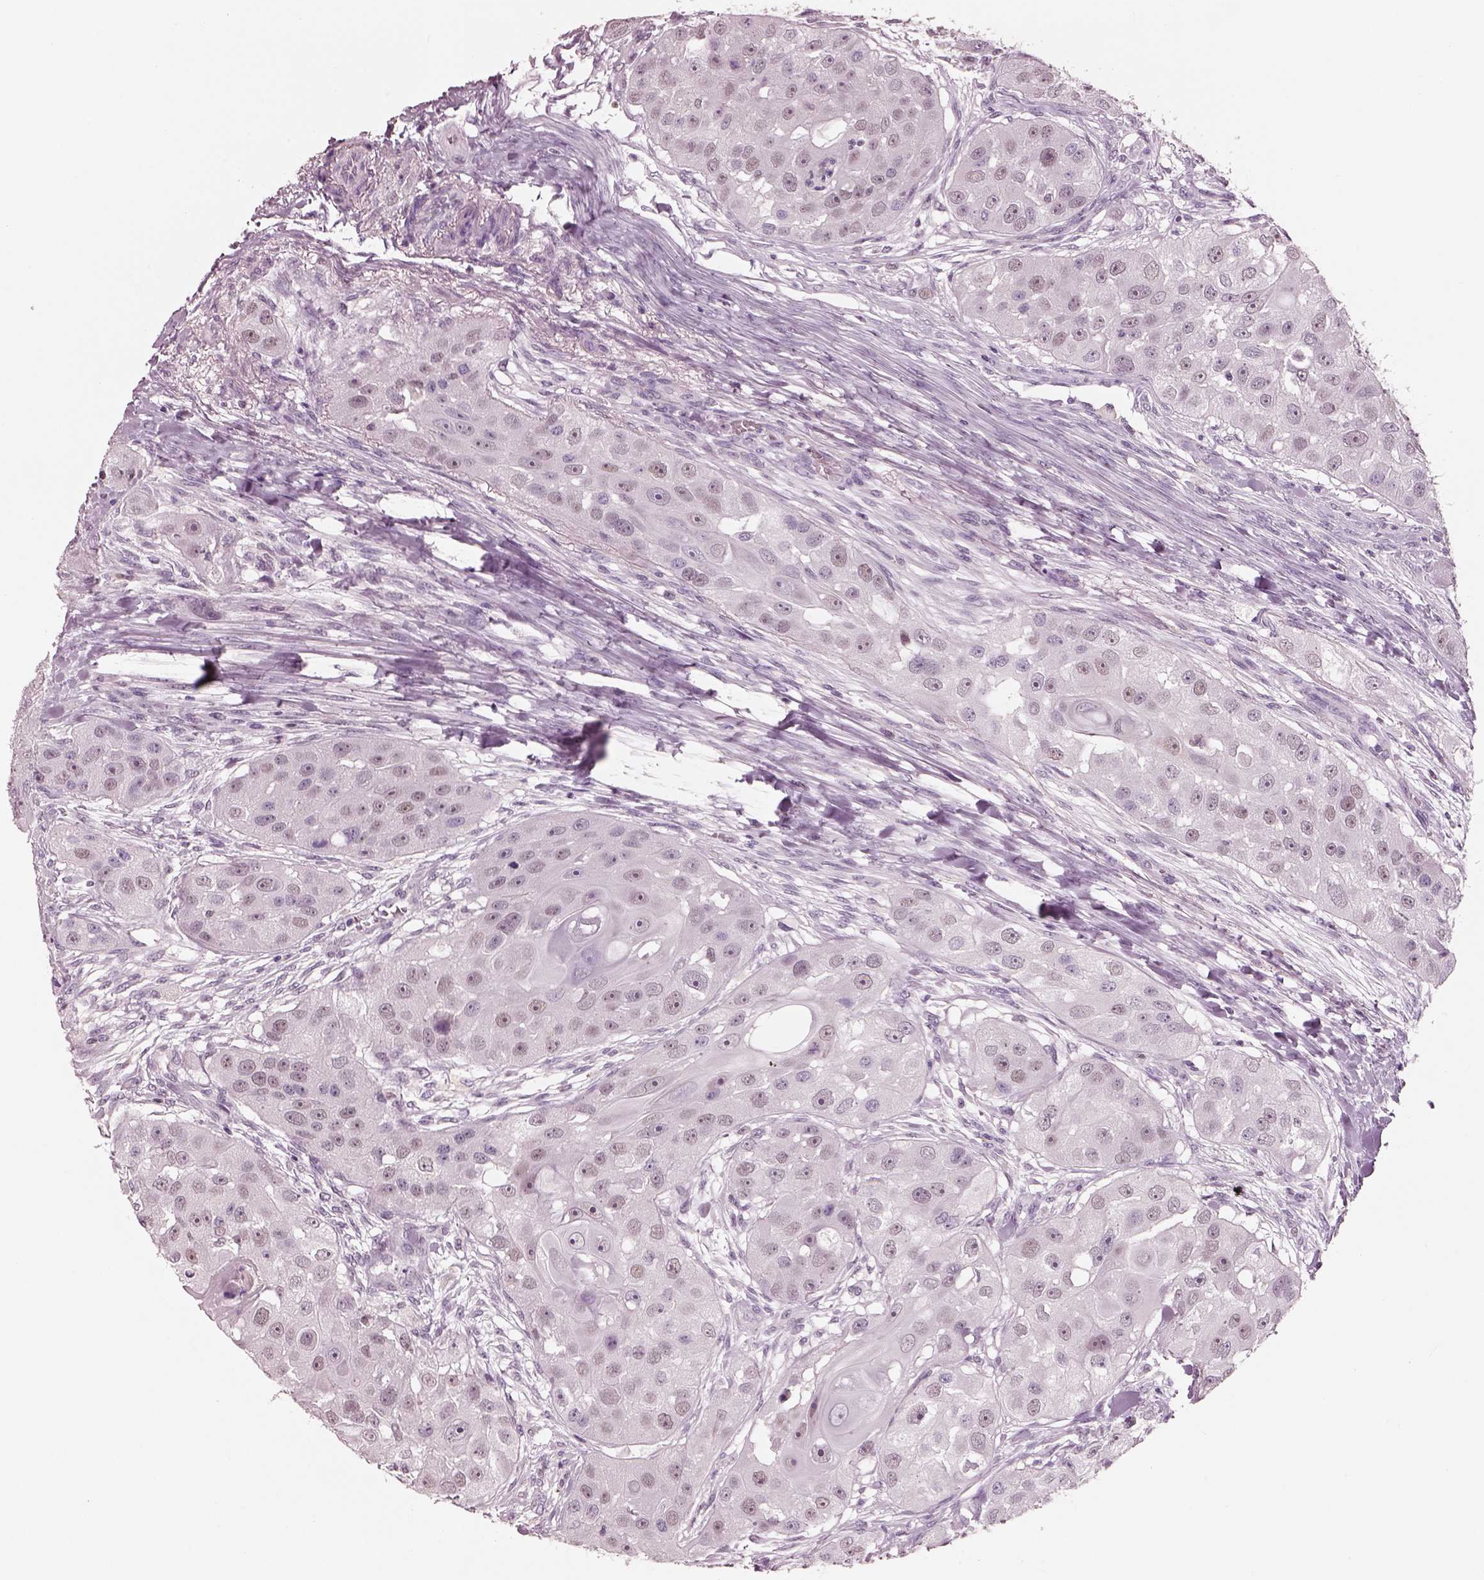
{"staining": {"intensity": "weak", "quantity": "<25%", "location": "nuclear"}, "tissue": "head and neck cancer", "cell_type": "Tumor cells", "image_type": "cancer", "snomed": [{"axis": "morphology", "description": "Squamous cell carcinoma, NOS"}, {"axis": "topography", "description": "Head-Neck"}], "caption": "An immunohistochemistry photomicrograph of head and neck cancer (squamous cell carcinoma) is shown. There is no staining in tumor cells of head and neck cancer (squamous cell carcinoma).", "gene": "ELSPBP1", "patient": {"sex": "male", "age": 51}}